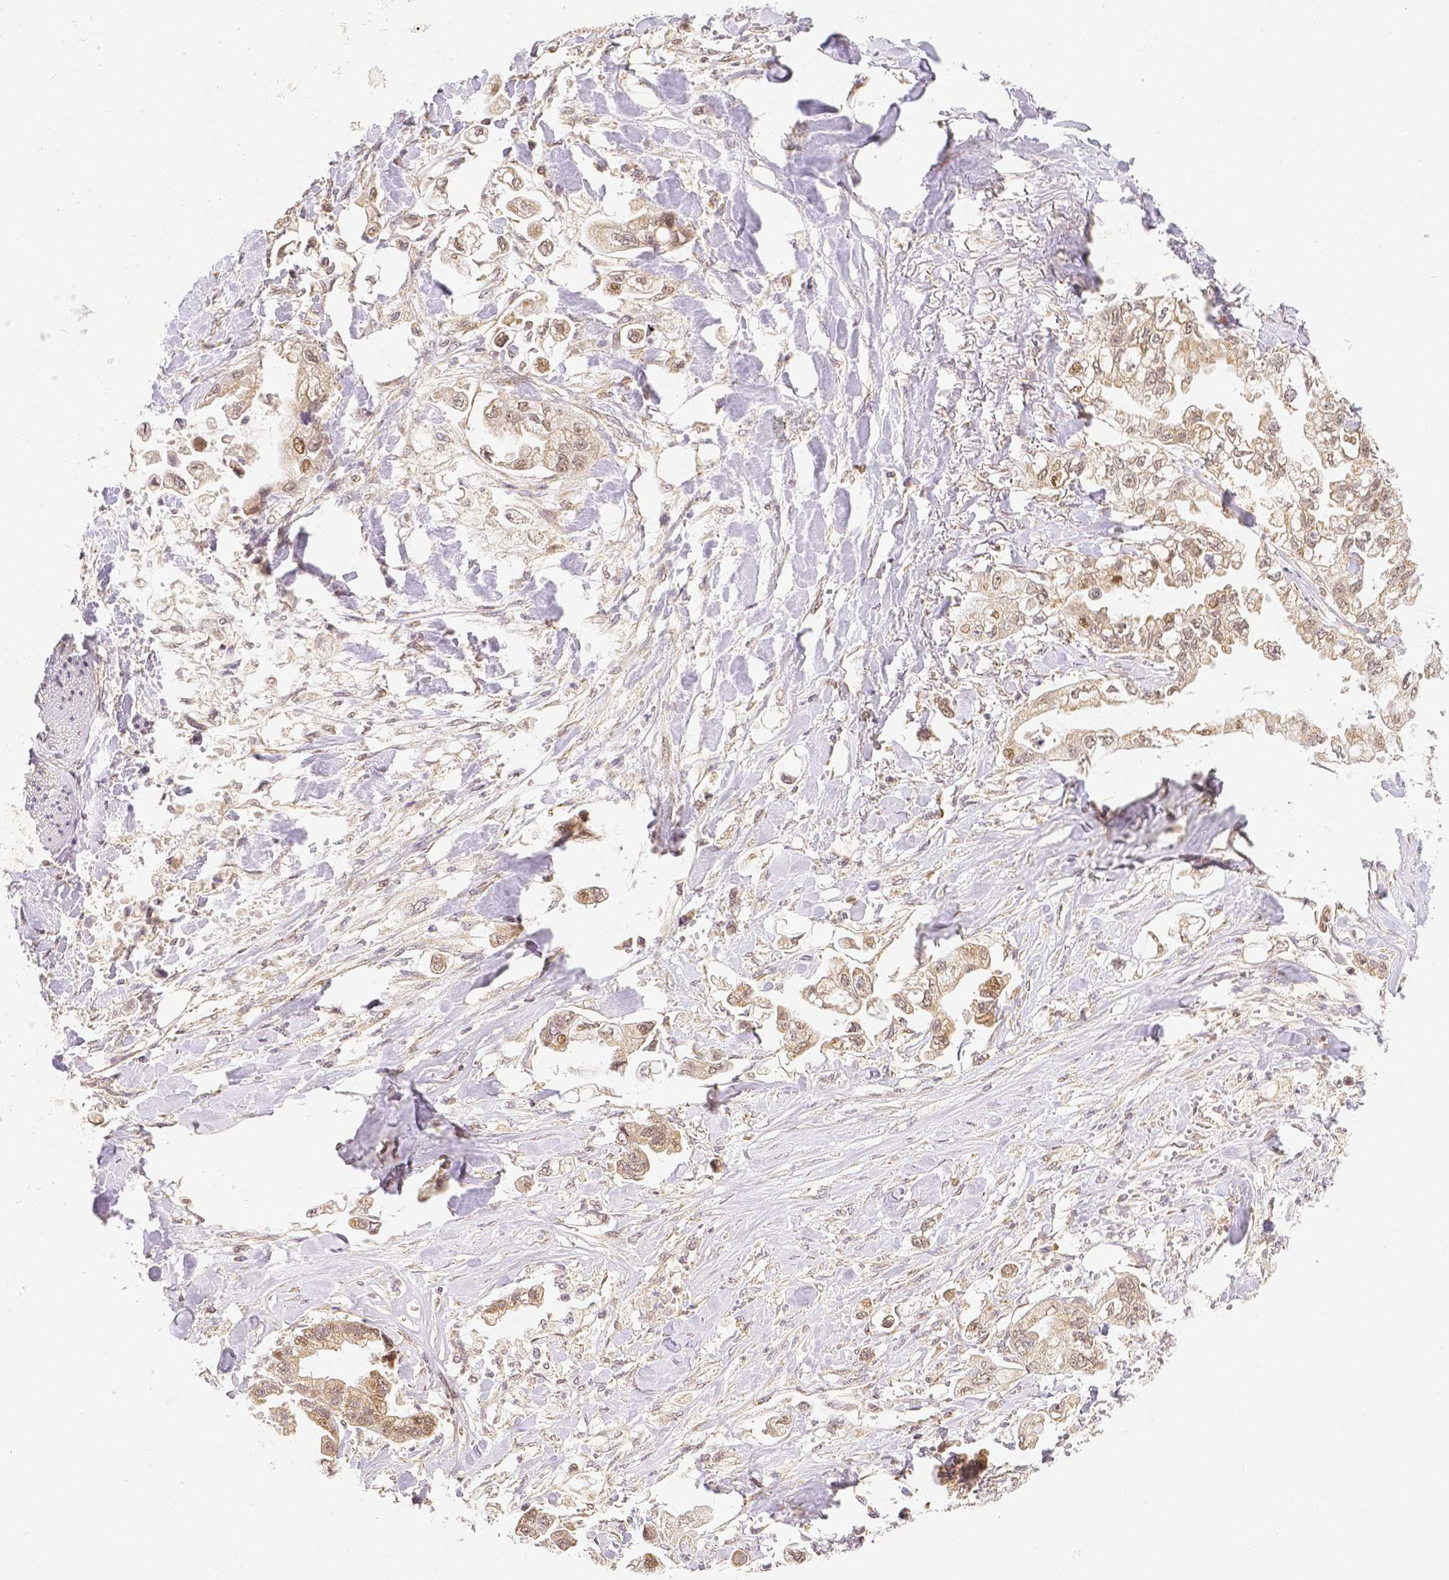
{"staining": {"intensity": "moderate", "quantity": ">75%", "location": "cytoplasmic/membranous,nuclear"}, "tissue": "stomach cancer", "cell_type": "Tumor cells", "image_type": "cancer", "snomed": [{"axis": "morphology", "description": "Adenocarcinoma, NOS"}, {"axis": "topography", "description": "Stomach"}], "caption": "This is an image of IHC staining of stomach cancer, which shows moderate expression in the cytoplasmic/membranous and nuclear of tumor cells.", "gene": "RHOT1", "patient": {"sex": "male", "age": 62}}